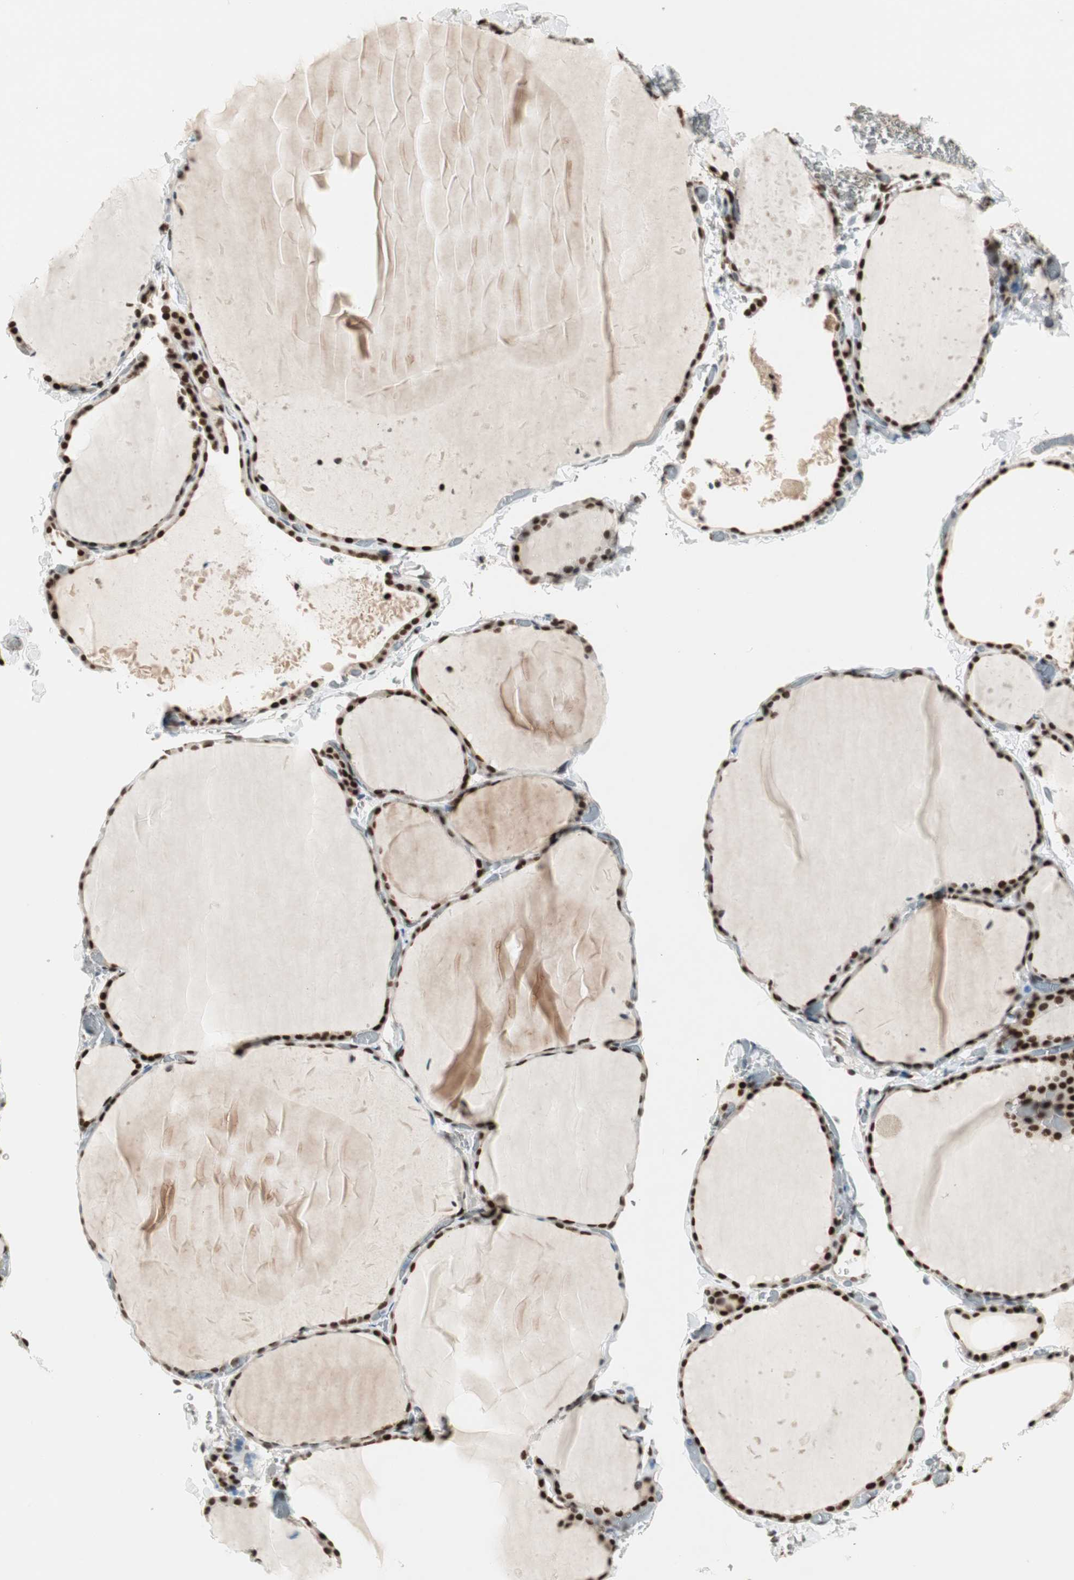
{"staining": {"intensity": "strong", "quantity": ">75%", "location": "cytoplasmic/membranous,nuclear"}, "tissue": "thyroid gland", "cell_type": "Glandular cells", "image_type": "normal", "snomed": [{"axis": "morphology", "description": "Normal tissue, NOS"}, {"axis": "topography", "description": "Thyroid gland"}], "caption": "Protein staining demonstrates strong cytoplasmic/membranous,nuclear positivity in approximately >75% of glandular cells in normal thyroid gland. Immunohistochemistry stains the protein in brown and the nuclei are stained blue.", "gene": "MDC1", "patient": {"sex": "female", "age": 22}}